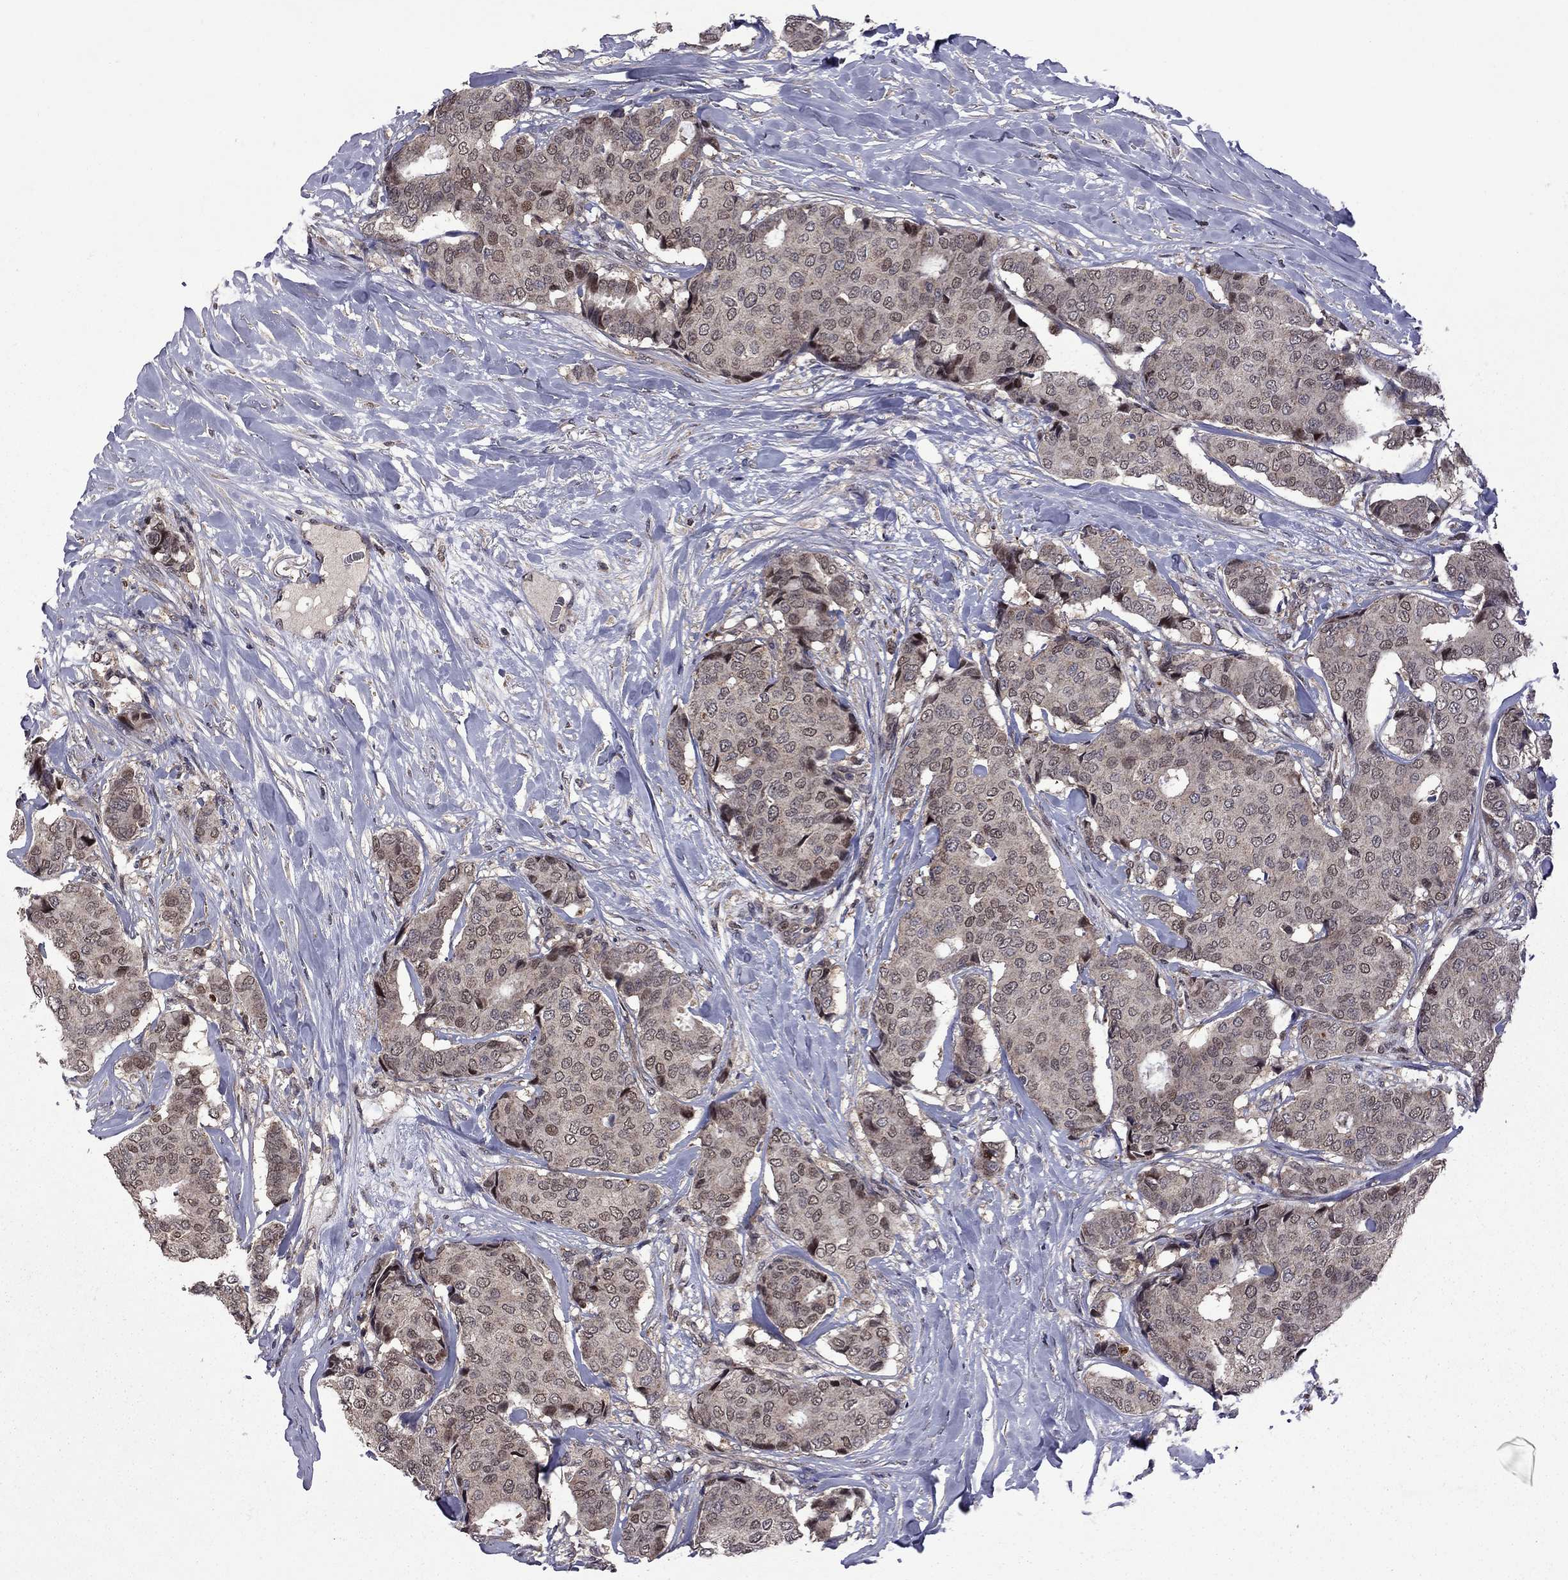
{"staining": {"intensity": "weak", "quantity": ">75%", "location": "cytoplasmic/membranous"}, "tissue": "breast cancer", "cell_type": "Tumor cells", "image_type": "cancer", "snomed": [{"axis": "morphology", "description": "Duct carcinoma"}, {"axis": "topography", "description": "Breast"}], "caption": "Human infiltrating ductal carcinoma (breast) stained with a brown dye demonstrates weak cytoplasmic/membranous positive expression in about >75% of tumor cells.", "gene": "IPP", "patient": {"sex": "female", "age": 75}}